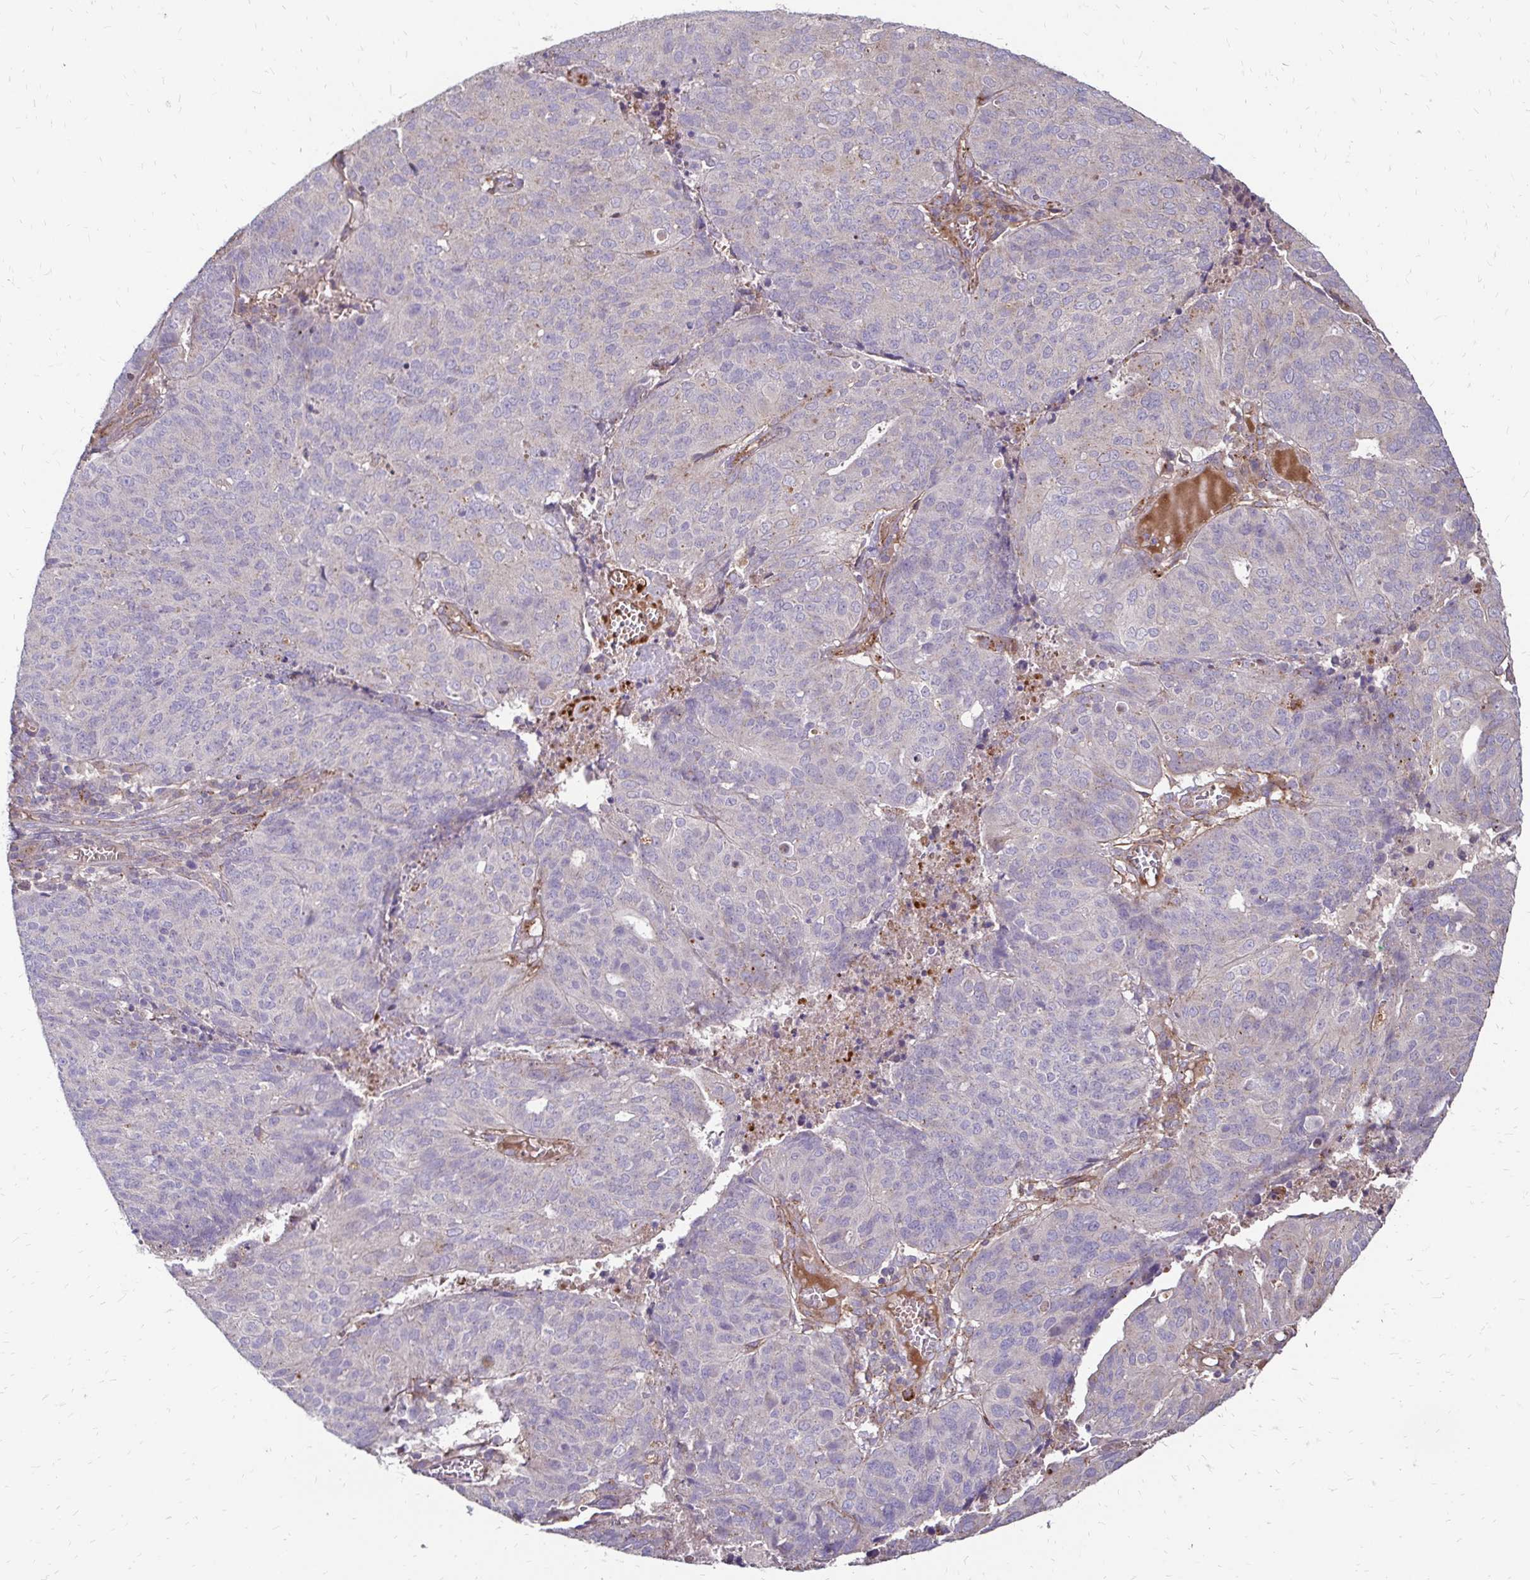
{"staining": {"intensity": "negative", "quantity": "none", "location": "none"}, "tissue": "endometrial cancer", "cell_type": "Tumor cells", "image_type": "cancer", "snomed": [{"axis": "morphology", "description": "Adenocarcinoma, NOS"}, {"axis": "topography", "description": "Endometrium"}], "caption": "Endometrial cancer was stained to show a protein in brown. There is no significant staining in tumor cells. (DAB immunohistochemistry with hematoxylin counter stain).", "gene": "IDUA", "patient": {"sex": "female", "age": 82}}